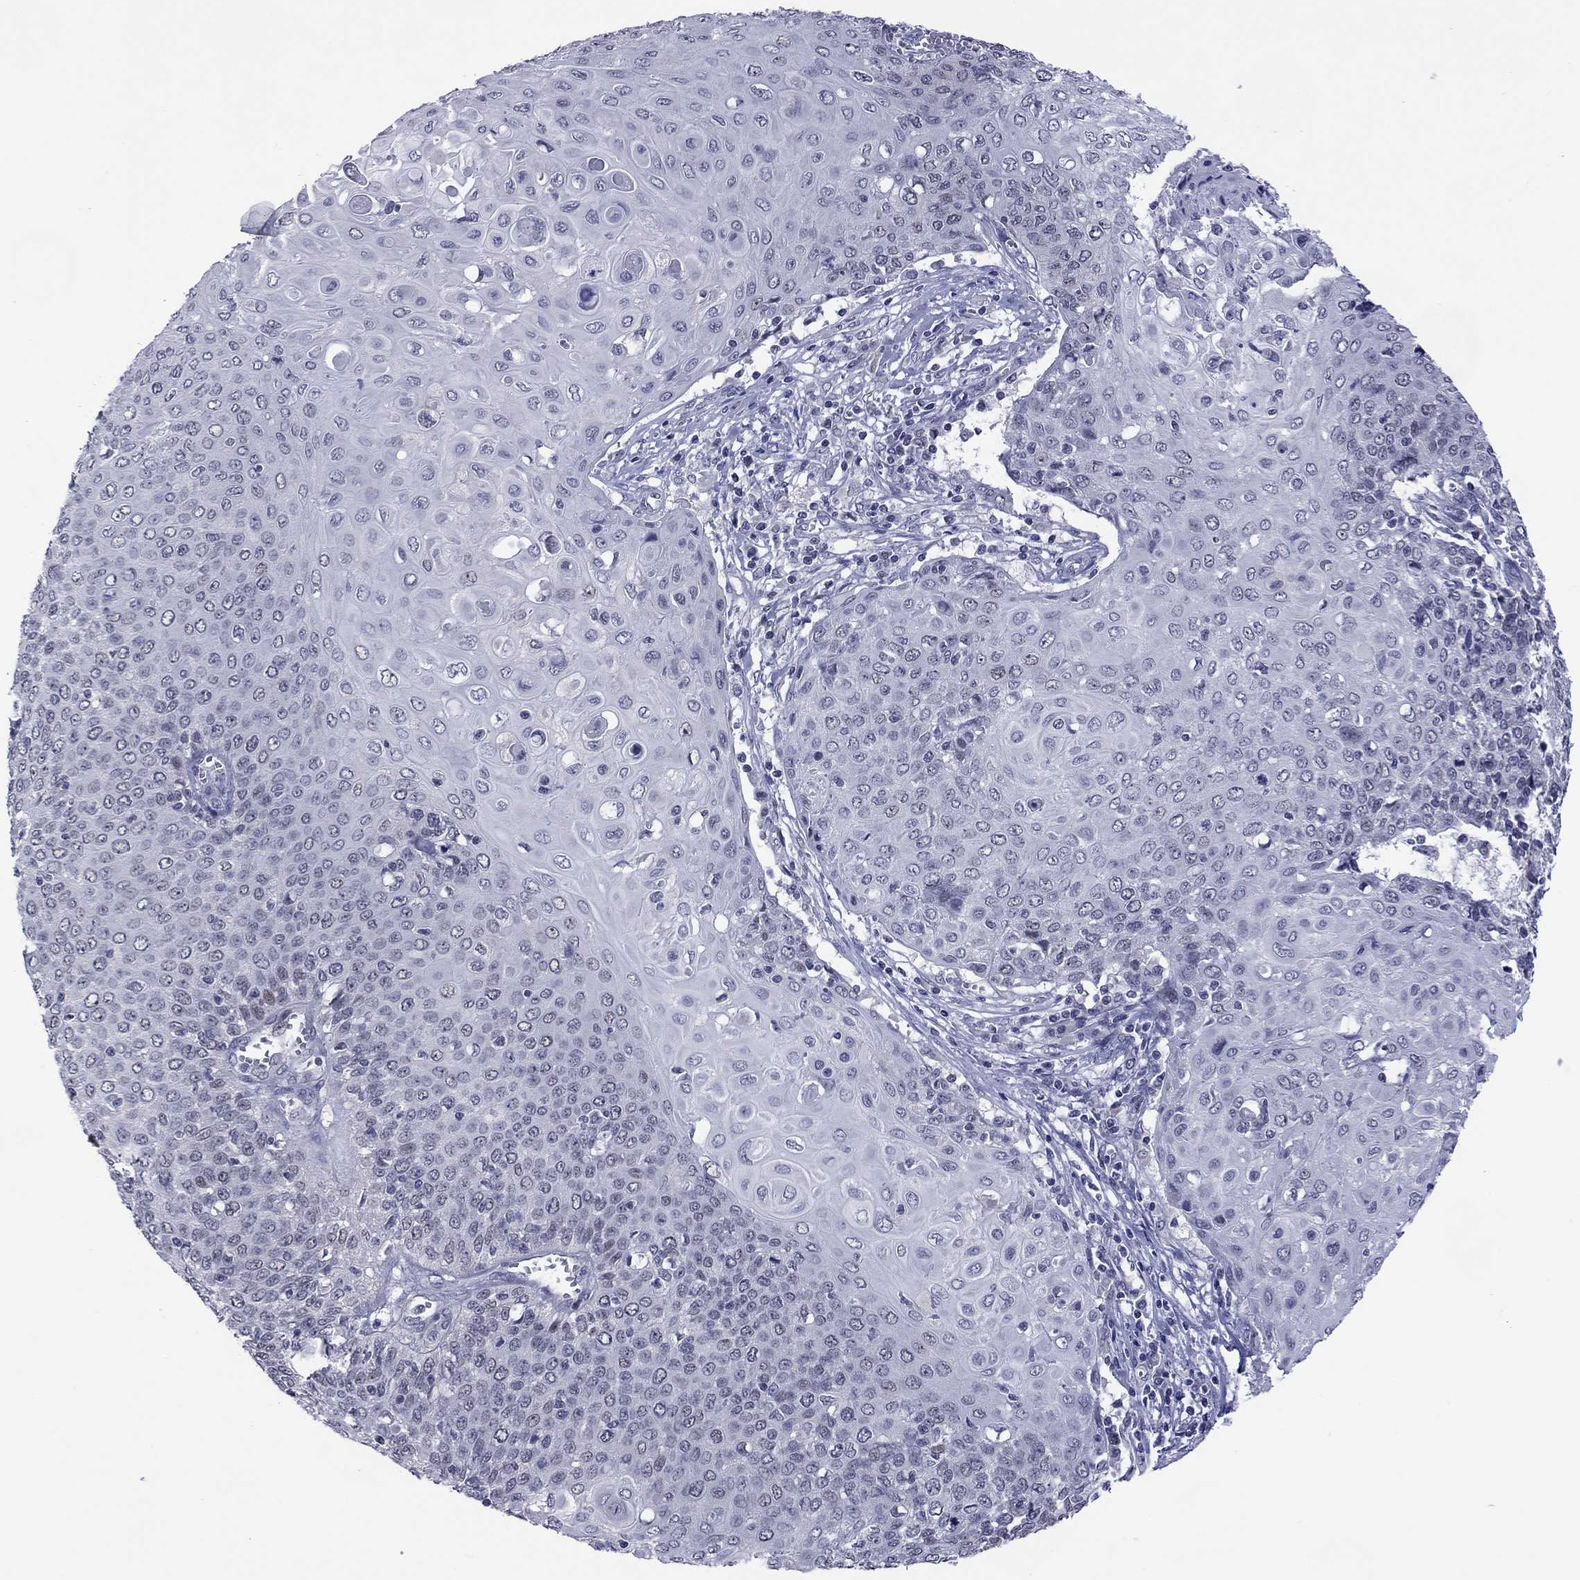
{"staining": {"intensity": "negative", "quantity": "none", "location": "none"}, "tissue": "cervical cancer", "cell_type": "Tumor cells", "image_type": "cancer", "snomed": [{"axis": "morphology", "description": "Squamous cell carcinoma, NOS"}, {"axis": "topography", "description": "Cervix"}], "caption": "Squamous cell carcinoma (cervical) stained for a protein using immunohistochemistry (IHC) exhibits no staining tumor cells.", "gene": "POU5F2", "patient": {"sex": "female", "age": 39}}